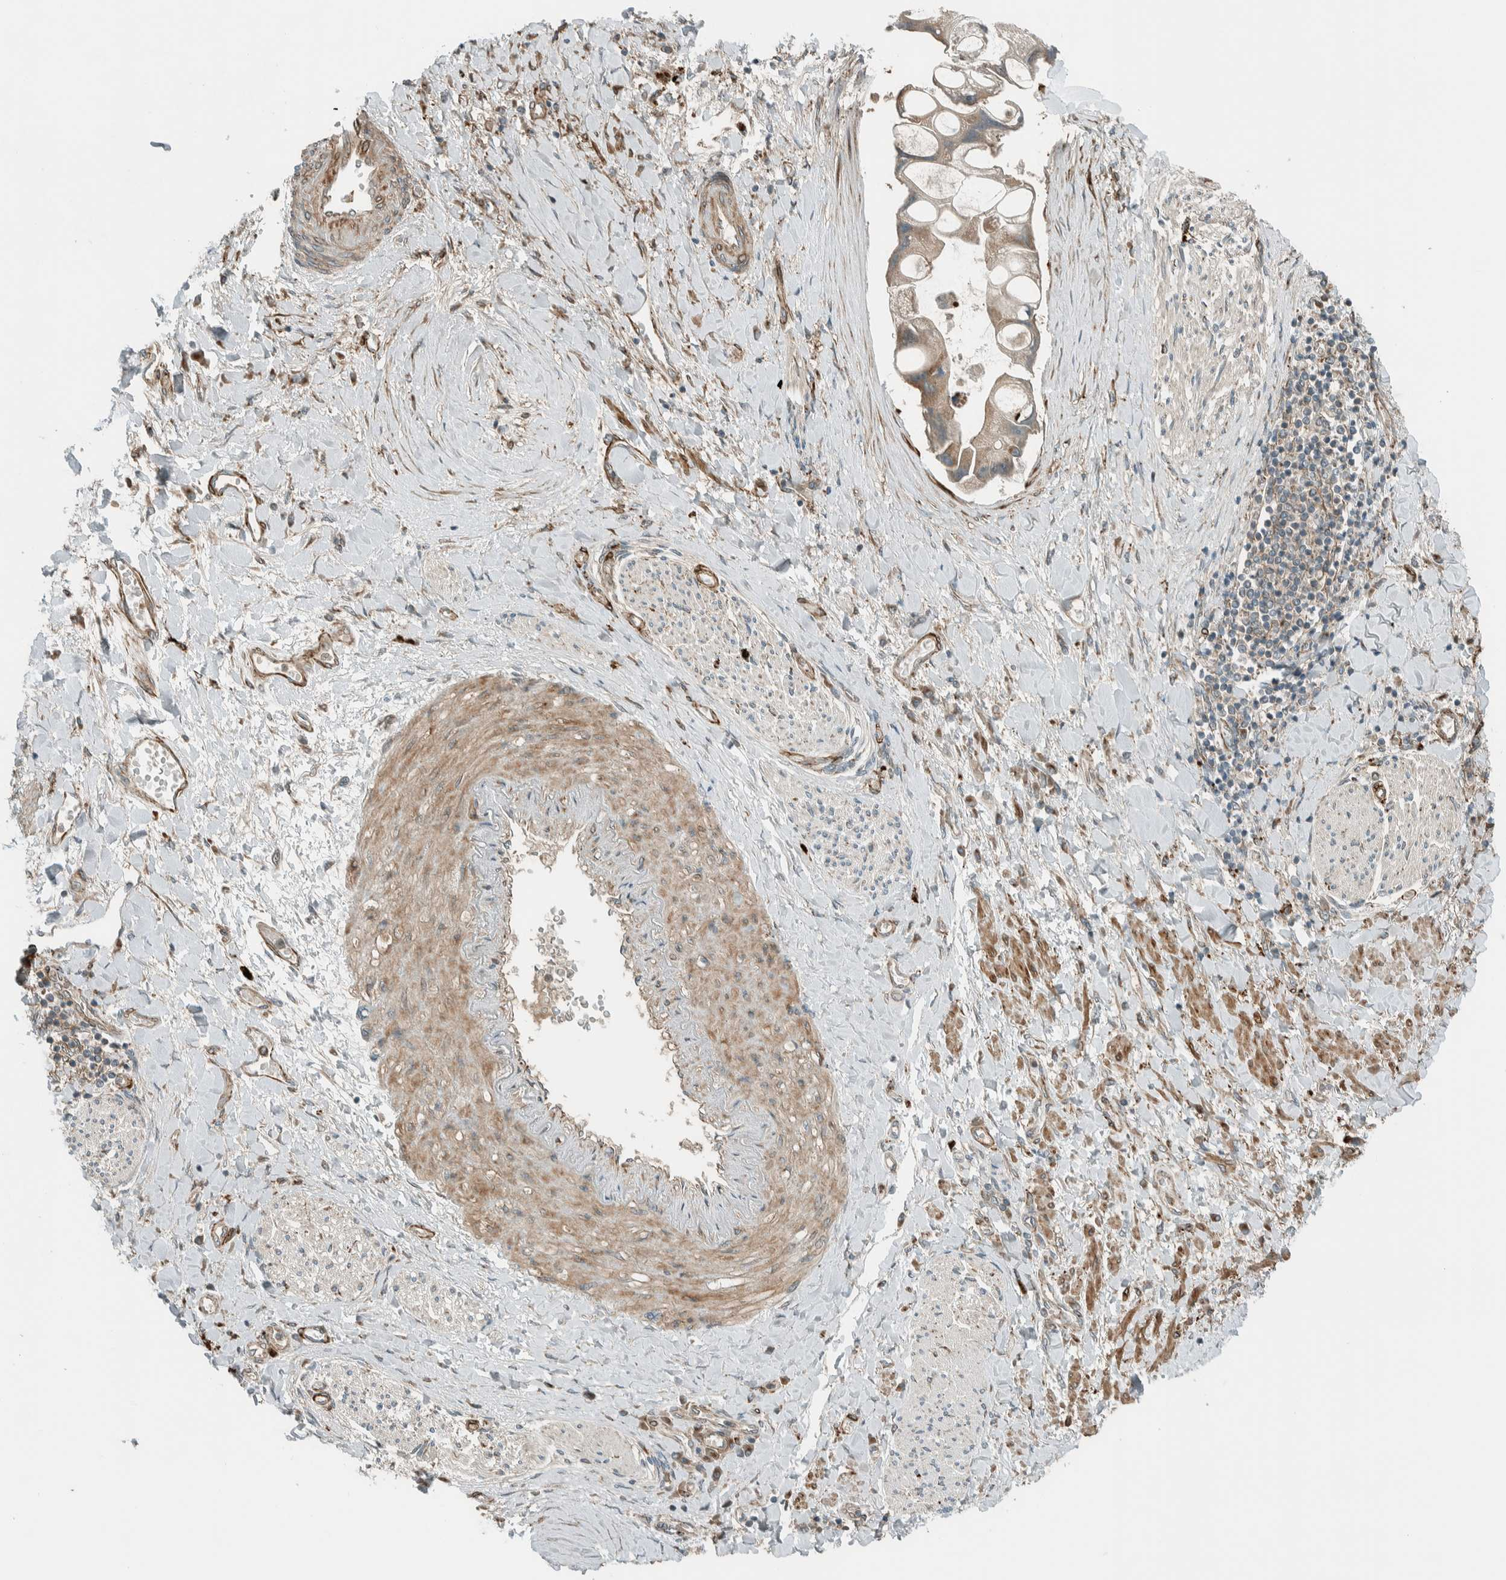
{"staining": {"intensity": "weak", "quantity": ">75%", "location": "cytoplasmic/membranous"}, "tissue": "liver cancer", "cell_type": "Tumor cells", "image_type": "cancer", "snomed": [{"axis": "morphology", "description": "Cholangiocarcinoma"}, {"axis": "topography", "description": "Liver"}], "caption": "About >75% of tumor cells in human liver cancer (cholangiocarcinoma) show weak cytoplasmic/membranous protein positivity as visualized by brown immunohistochemical staining.", "gene": "EXOC7", "patient": {"sex": "male", "age": 50}}